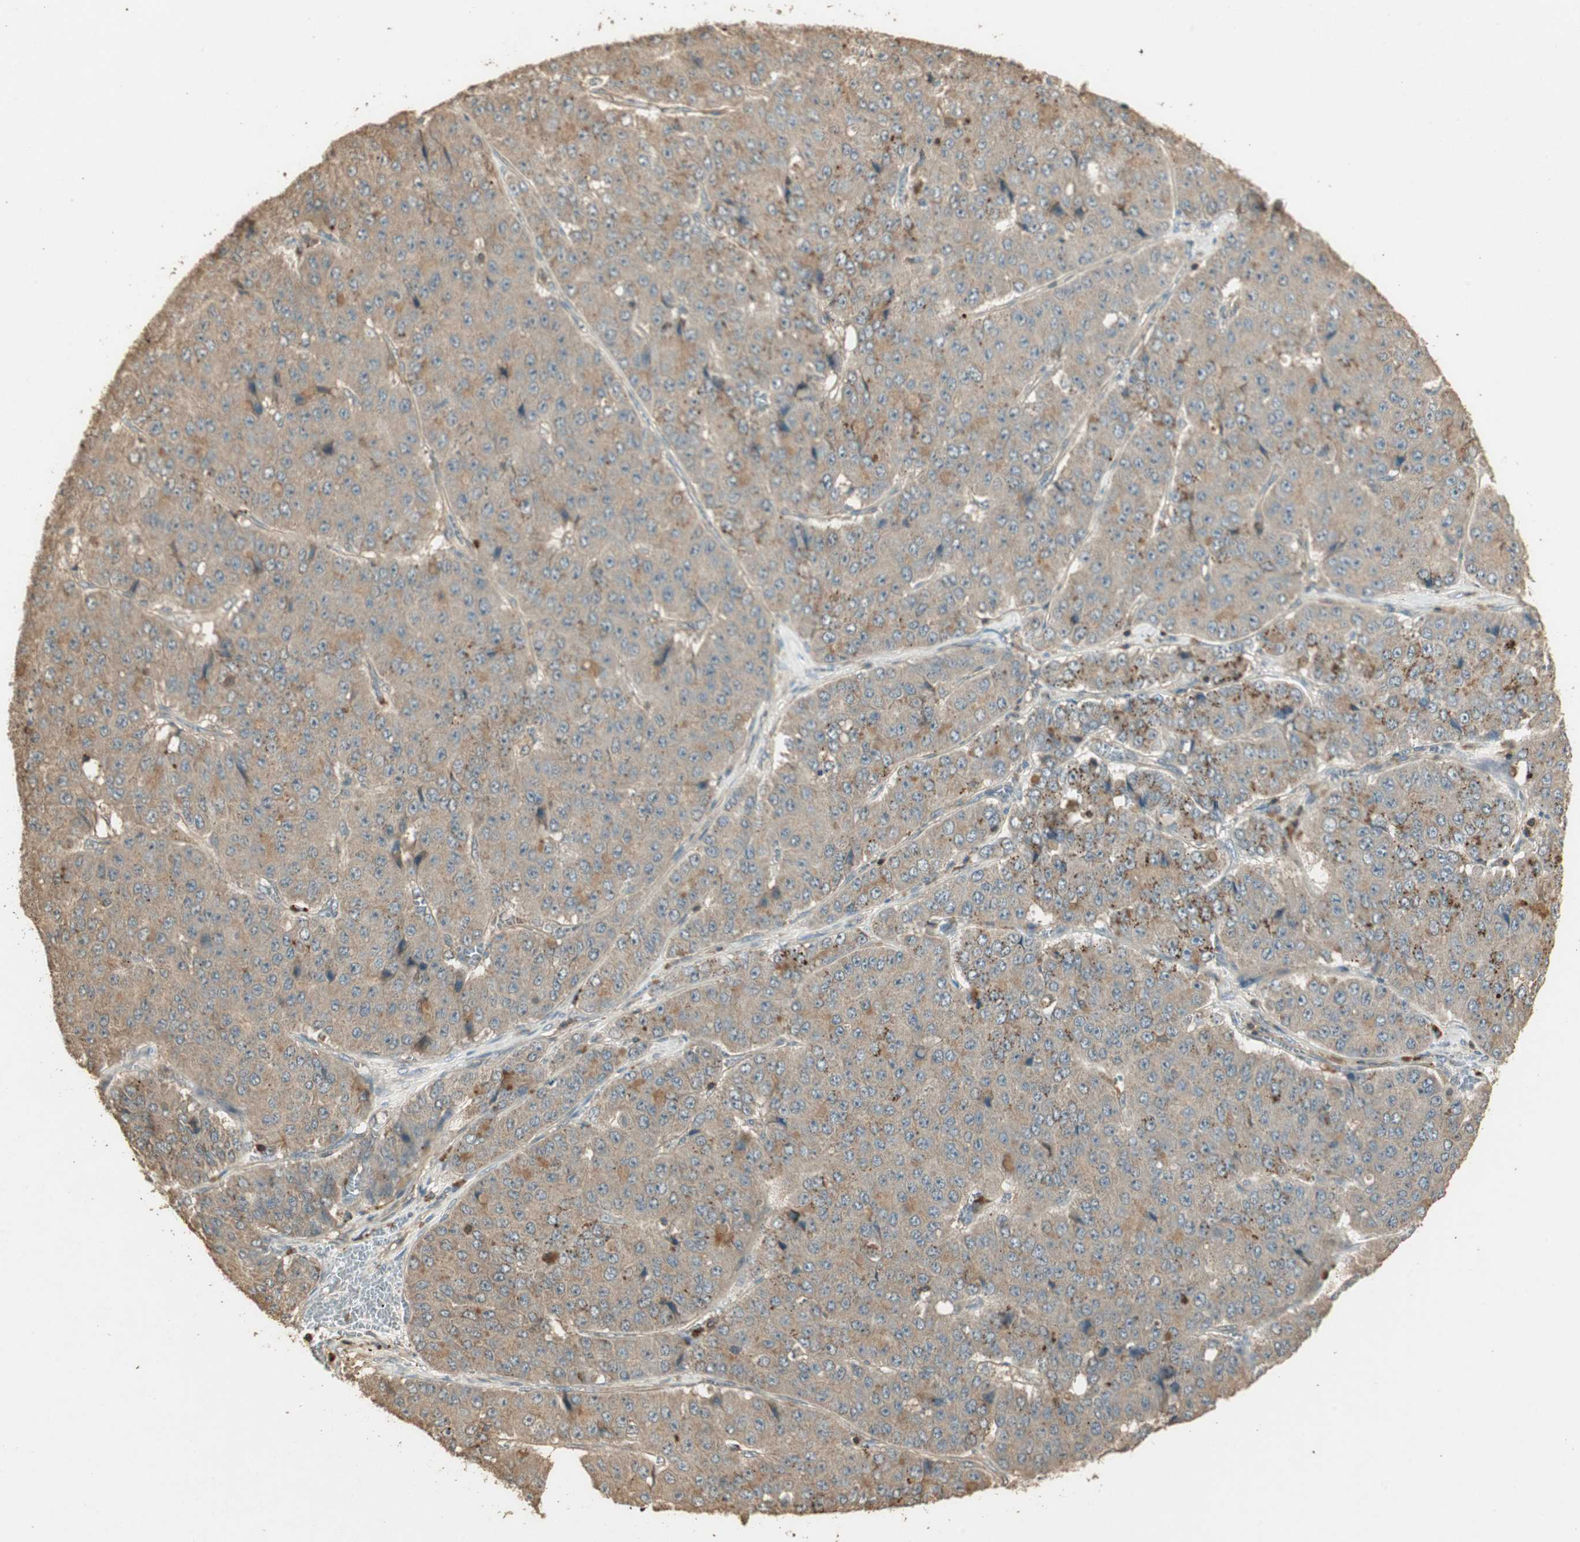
{"staining": {"intensity": "moderate", "quantity": "<25%", "location": "cytoplasmic/membranous"}, "tissue": "pancreatic cancer", "cell_type": "Tumor cells", "image_type": "cancer", "snomed": [{"axis": "morphology", "description": "Adenocarcinoma, NOS"}, {"axis": "topography", "description": "Pancreas"}], "caption": "Pancreatic adenocarcinoma stained for a protein displays moderate cytoplasmic/membranous positivity in tumor cells.", "gene": "USP2", "patient": {"sex": "male", "age": 50}}